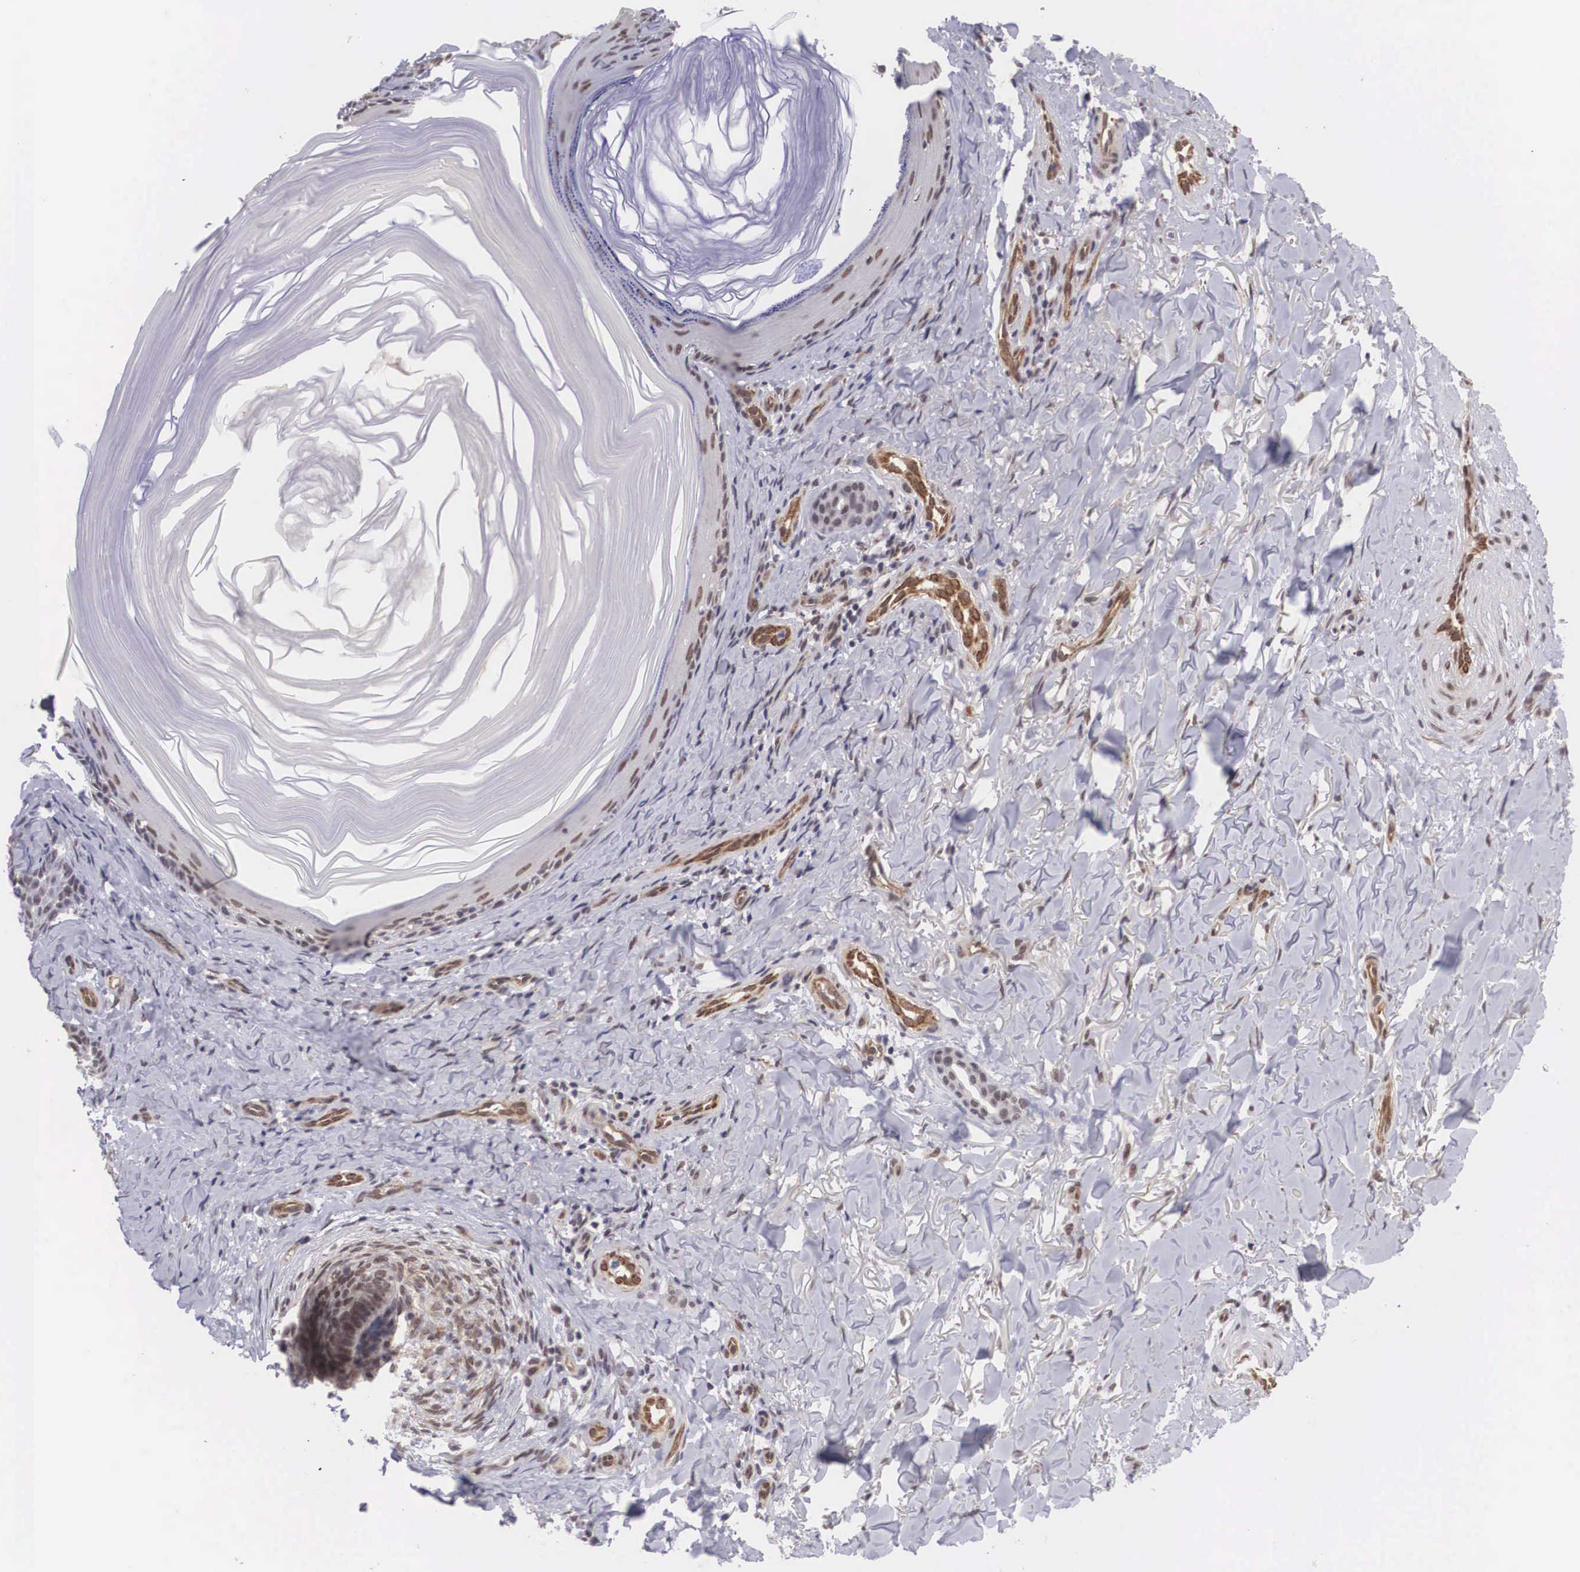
{"staining": {"intensity": "moderate", "quantity": ">75%", "location": "nuclear"}, "tissue": "skin cancer", "cell_type": "Tumor cells", "image_type": "cancer", "snomed": [{"axis": "morphology", "description": "Normal tissue, NOS"}, {"axis": "morphology", "description": "Basal cell carcinoma"}, {"axis": "topography", "description": "Skin"}], "caption": "This is a histology image of IHC staining of skin cancer (basal cell carcinoma), which shows moderate positivity in the nuclear of tumor cells.", "gene": "MORC2", "patient": {"sex": "male", "age": 81}}